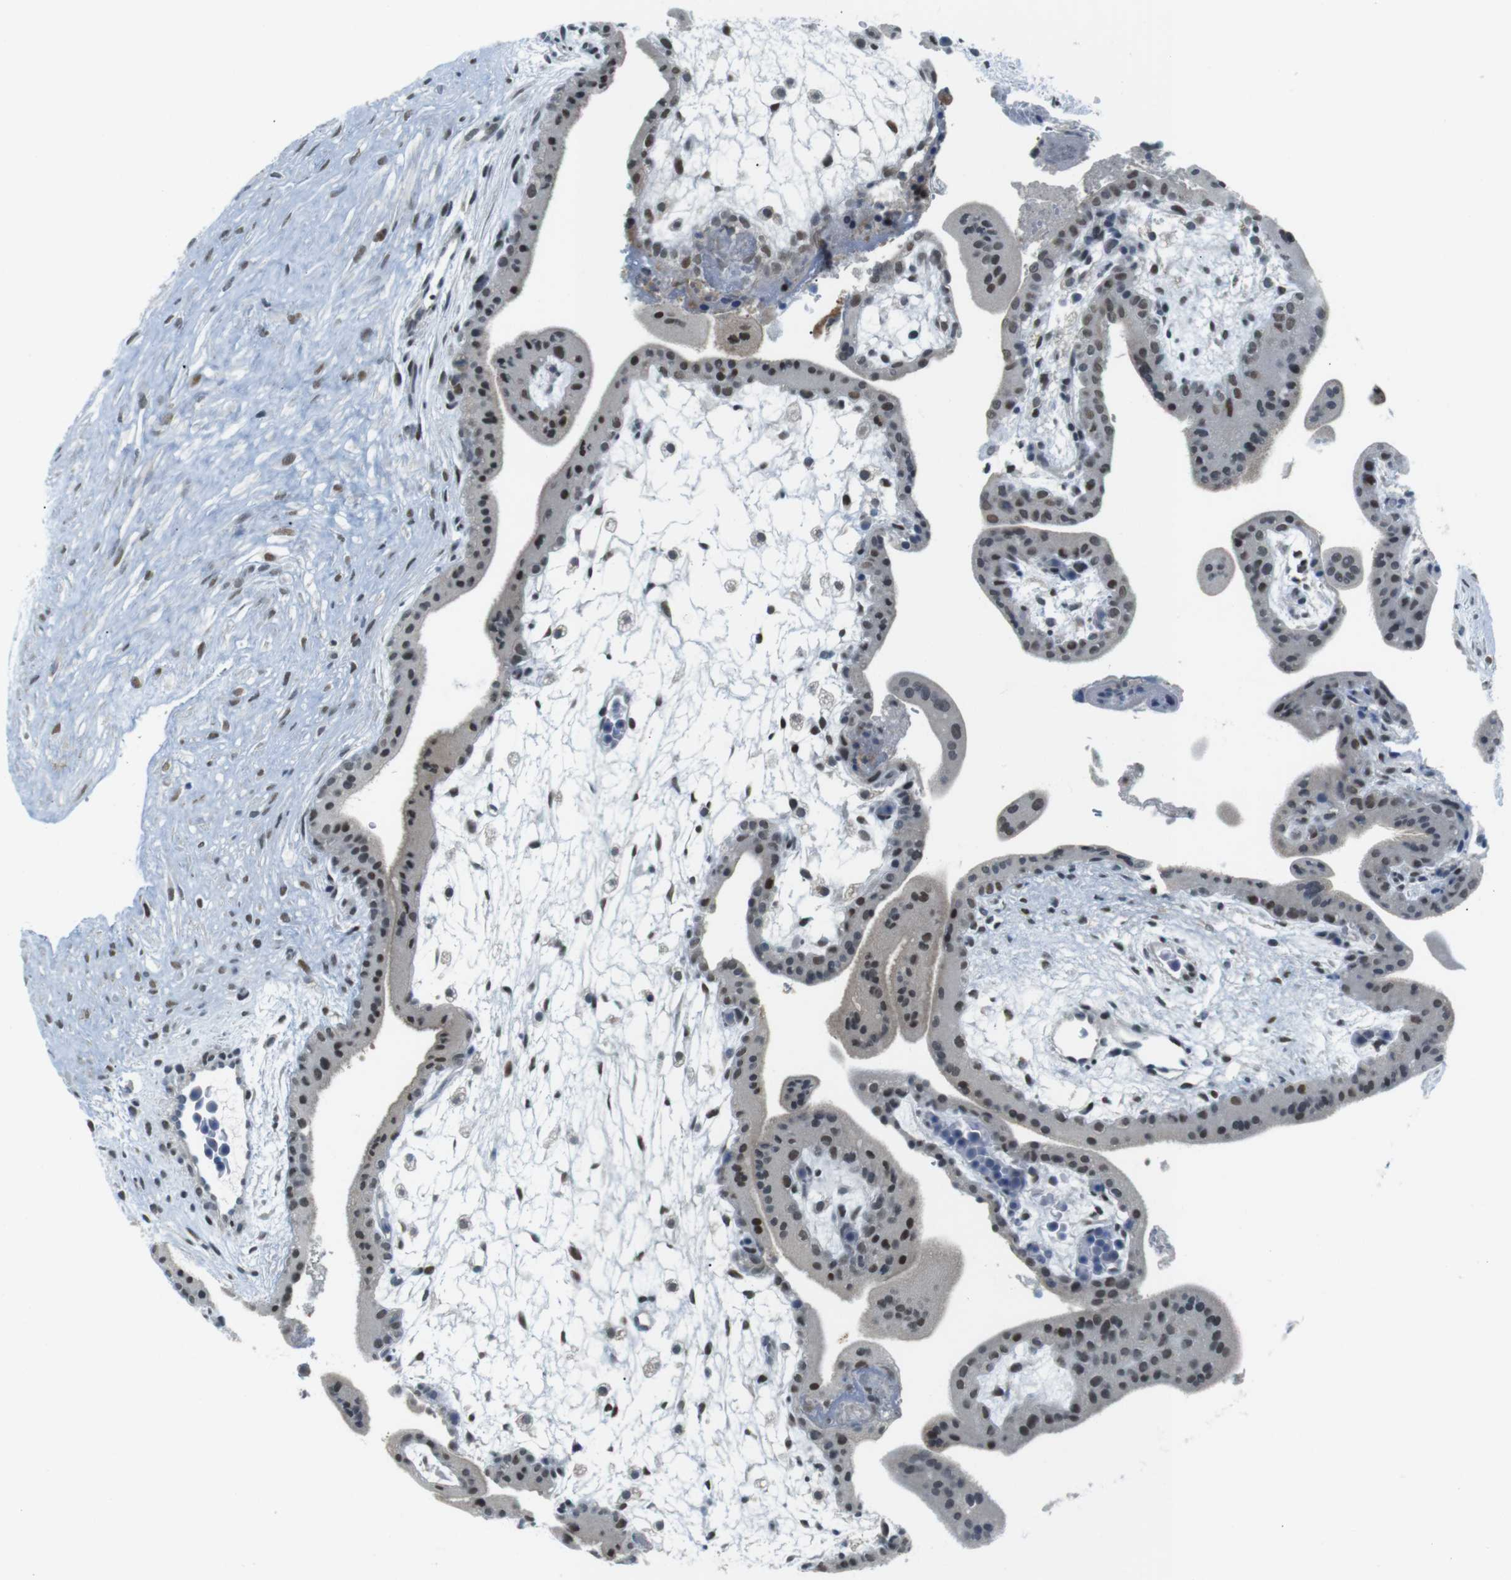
{"staining": {"intensity": "strong", "quantity": "25%-75%", "location": "nuclear"}, "tissue": "placenta", "cell_type": "Trophoblastic cells", "image_type": "normal", "snomed": [{"axis": "morphology", "description": "Normal tissue, NOS"}, {"axis": "topography", "description": "Placenta"}], "caption": "DAB immunohistochemical staining of benign placenta exhibits strong nuclear protein positivity in about 25%-75% of trophoblastic cells. Nuclei are stained in blue.", "gene": "USP7", "patient": {"sex": "female", "age": 35}}